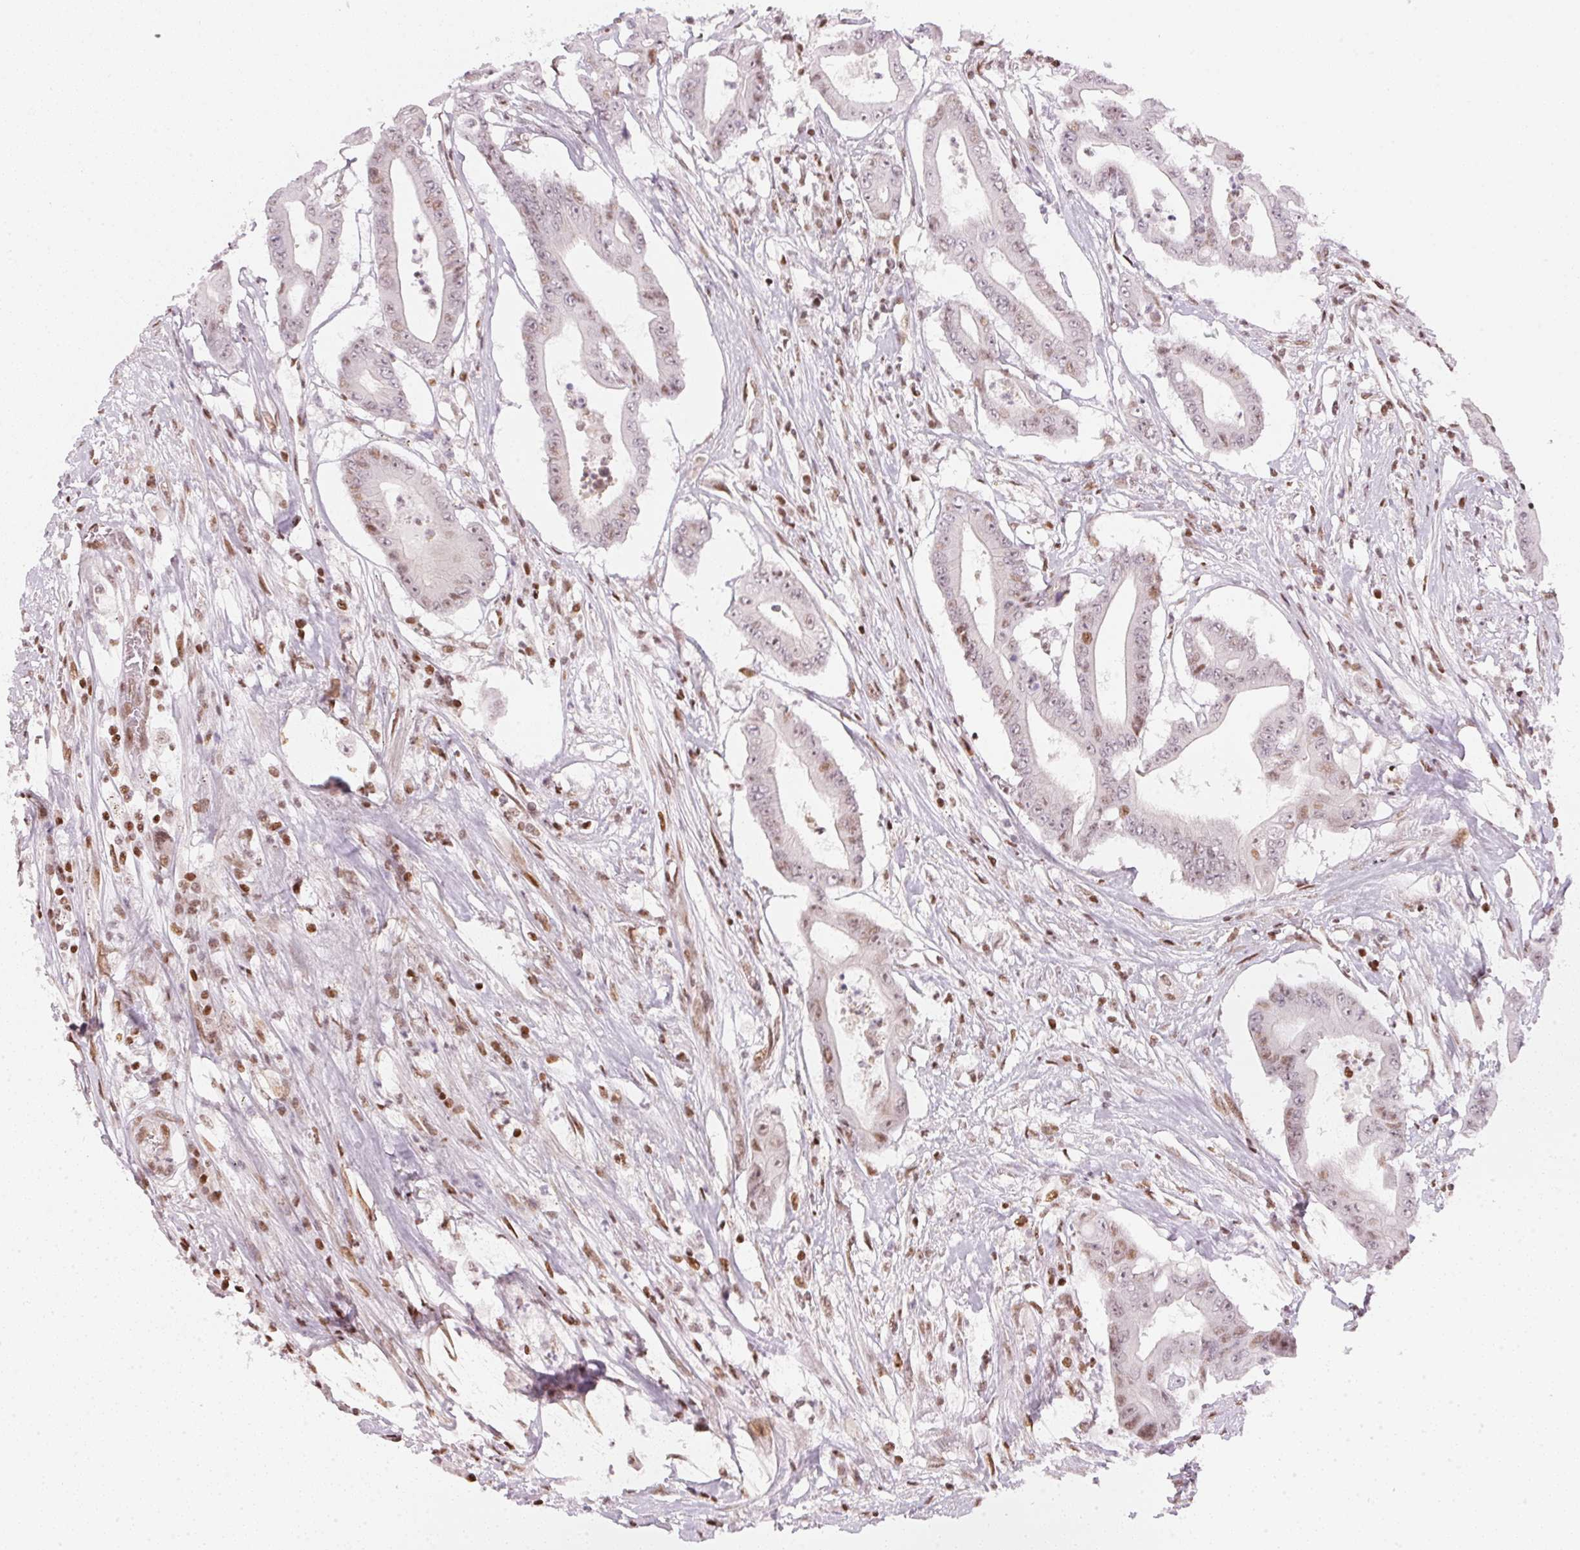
{"staining": {"intensity": "weak", "quantity": "<25%", "location": "nuclear"}, "tissue": "colorectal cancer", "cell_type": "Tumor cells", "image_type": "cancer", "snomed": [{"axis": "morphology", "description": "Adenocarcinoma, NOS"}, {"axis": "topography", "description": "Rectum"}], "caption": "Human colorectal cancer (adenocarcinoma) stained for a protein using immunohistochemistry displays no positivity in tumor cells.", "gene": "KAT6A", "patient": {"sex": "male", "age": 54}}